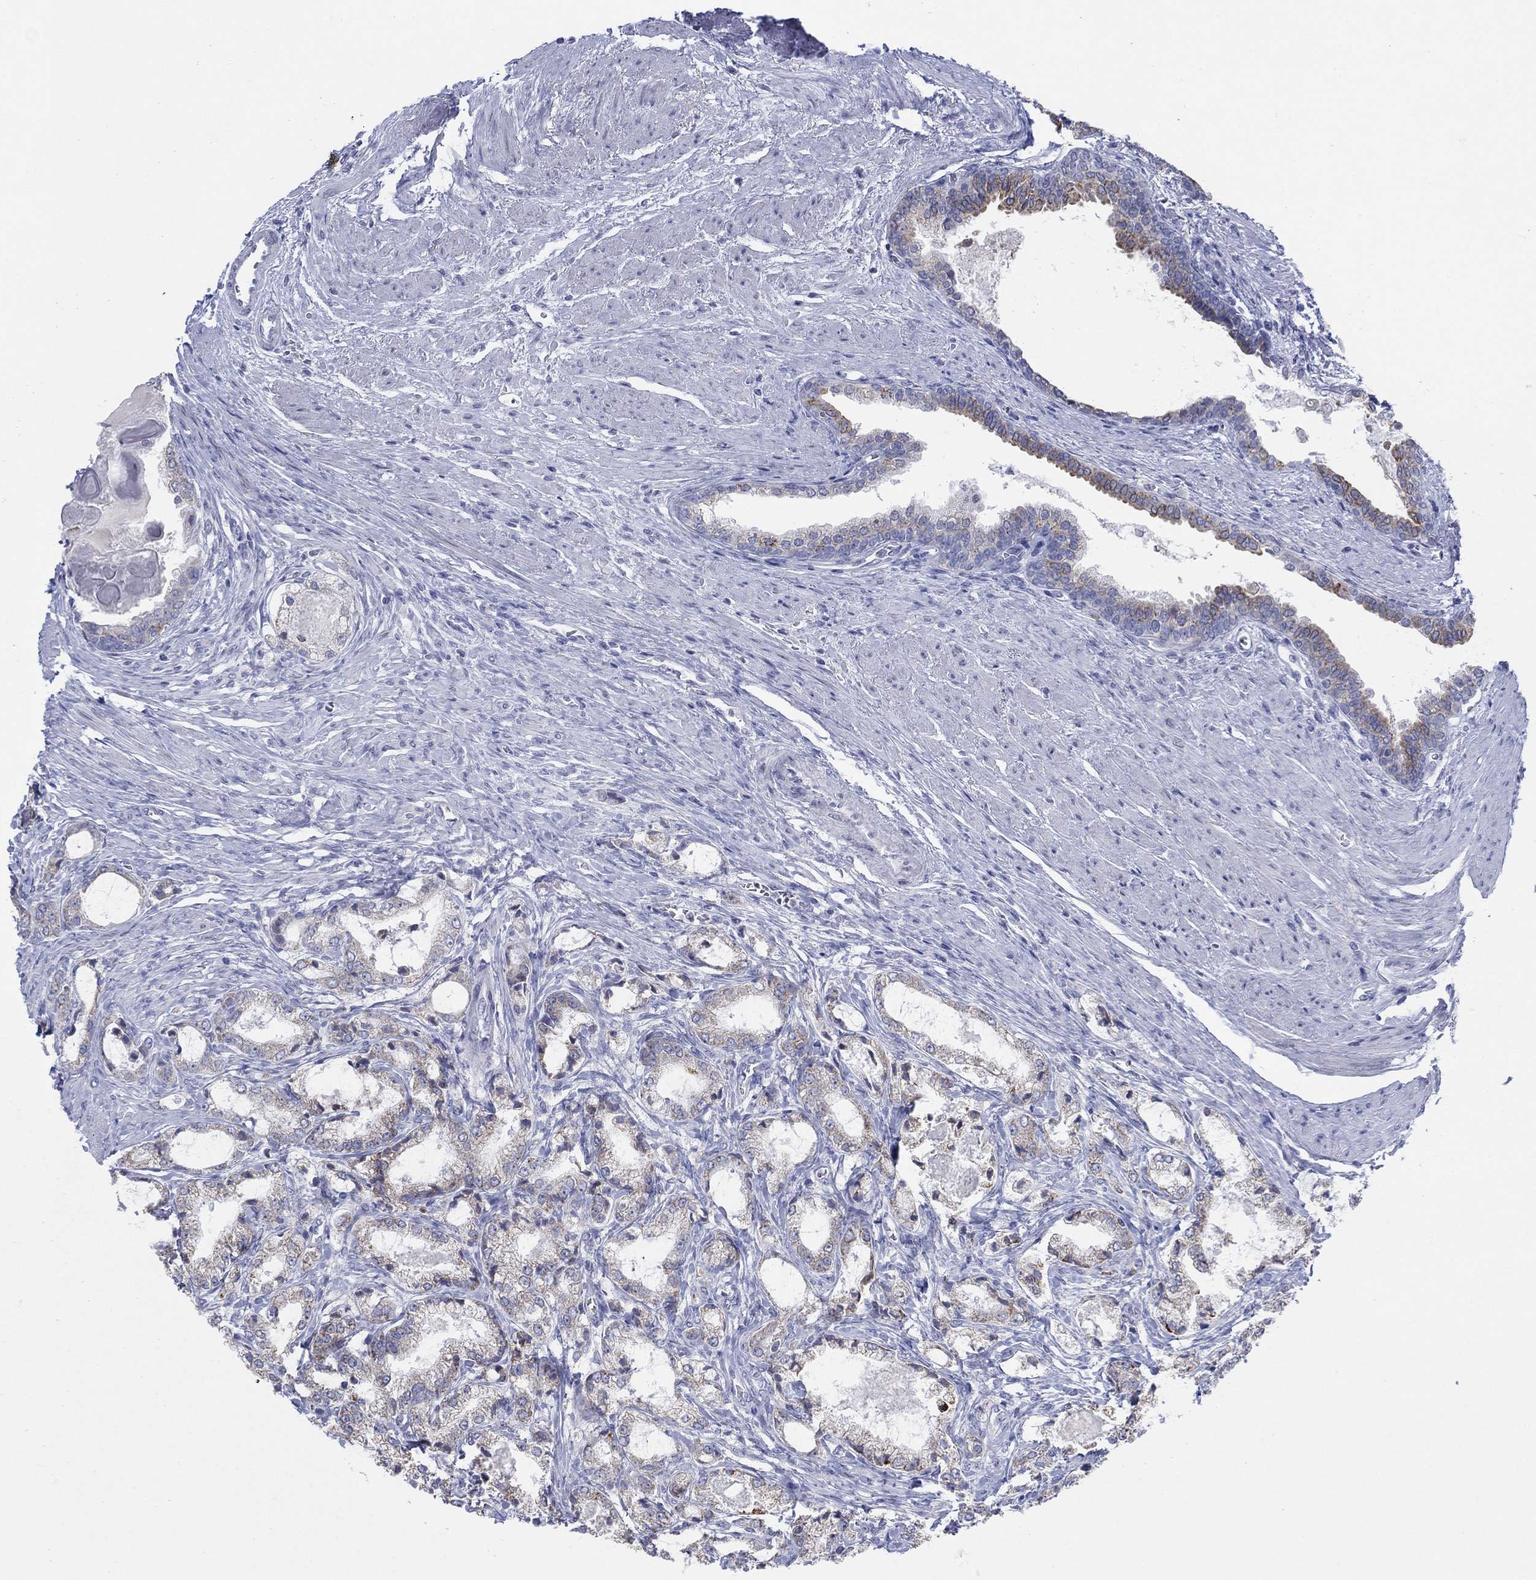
{"staining": {"intensity": "moderate", "quantity": "<25%", "location": "cytoplasmic/membranous"}, "tissue": "prostate cancer", "cell_type": "Tumor cells", "image_type": "cancer", "snomed": [{"axis": "morphology", "description": "Adenocarcinoma, NOS"}, {"axis": "topography", "description": "Prostate and seminal vesicle, NOS"}, {"axis": "topography", "description": "Prostate"}], "caption": "Protein staining reveals moderate cytoplasmic/membranous expression in about <25% of tumor cells in adenocarcinoma (prostate). Using DAB (brown) and hematoxylin (blue) stains, captured at high magnification using brightfield microscopy.", "gene": "SCCPDH", "patient": {"sex": "male", "age": 62}}